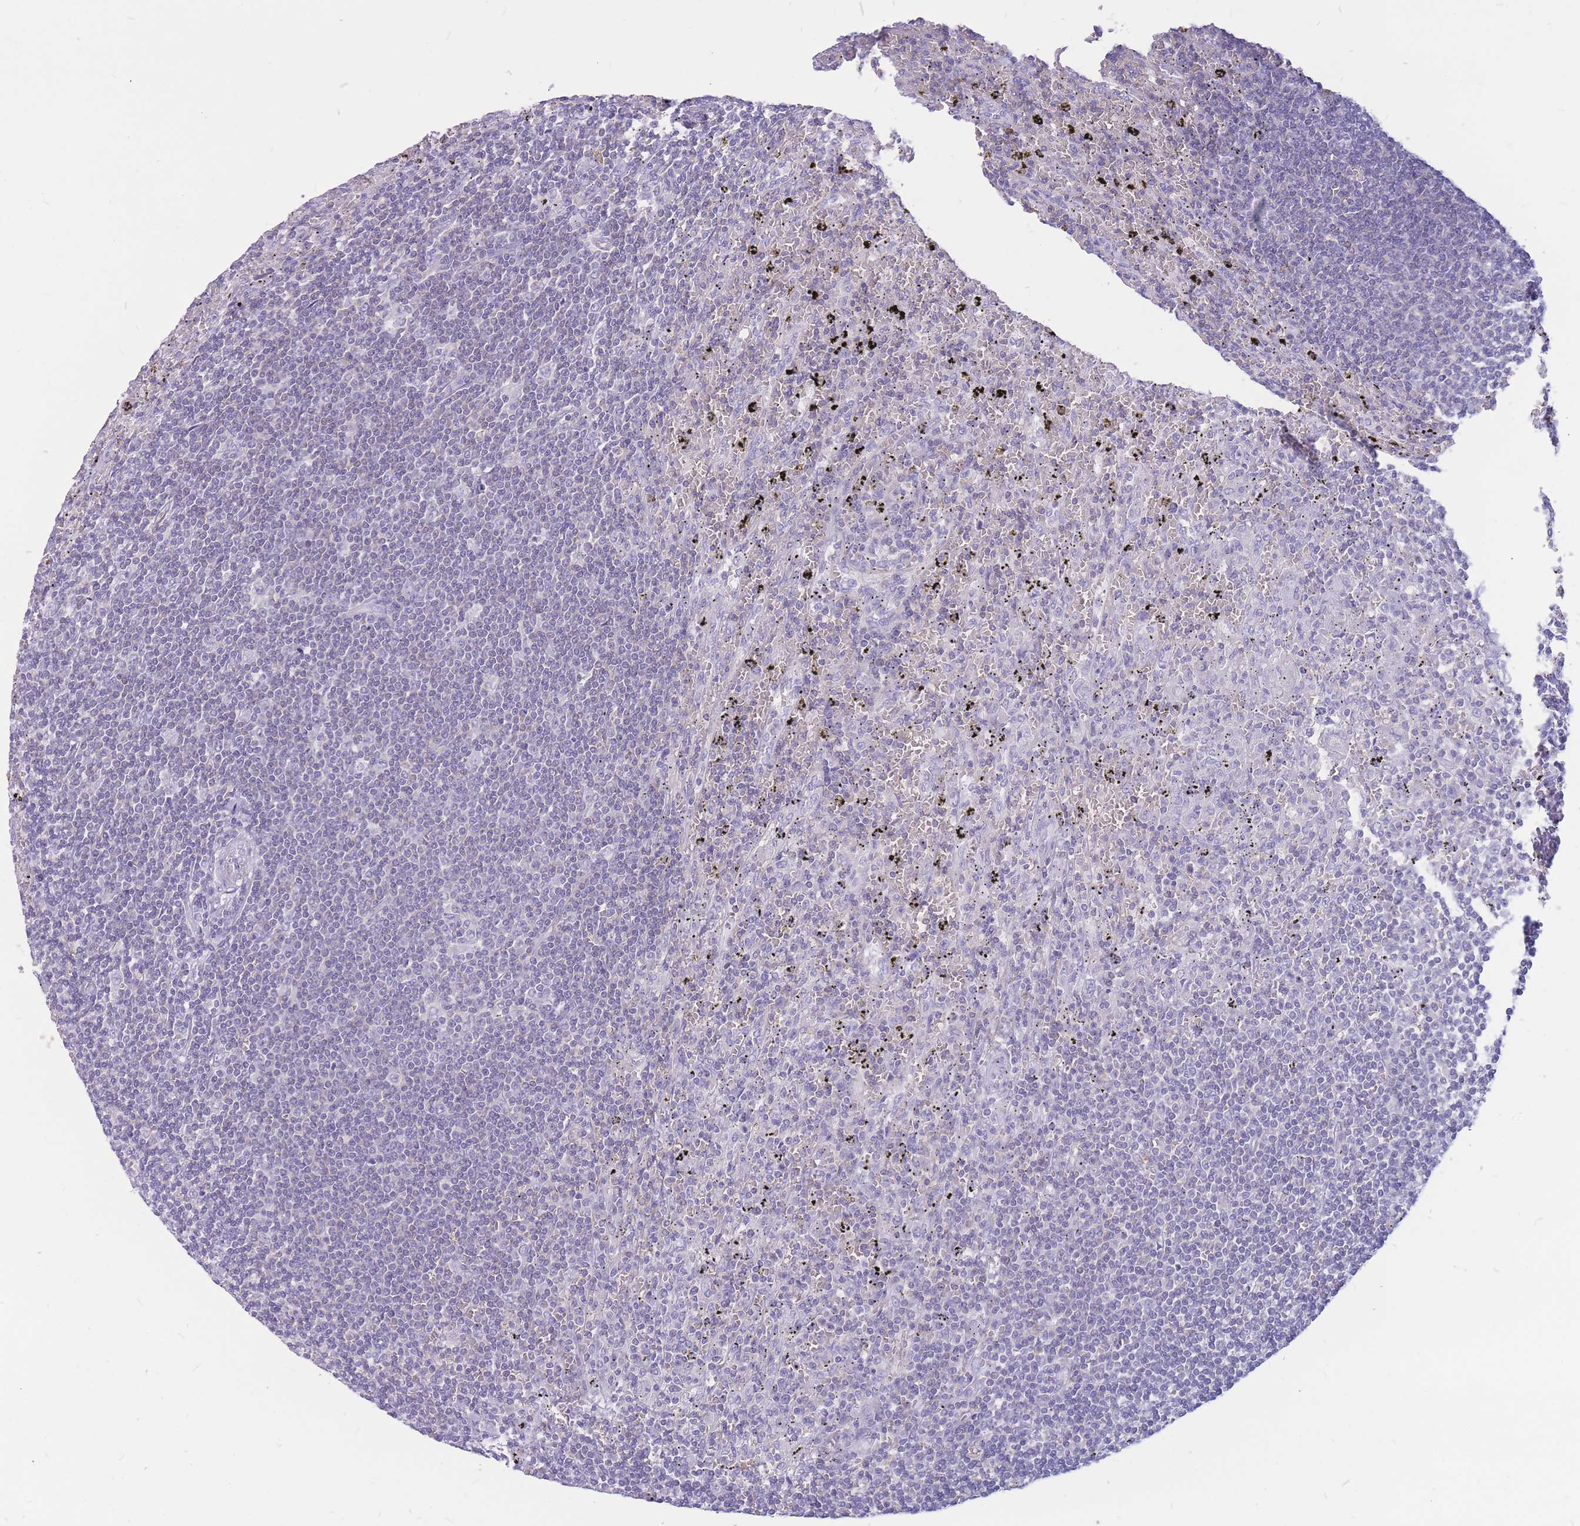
{"staining": {"intensity": "negative", "quantity": "none", "location": "none"}, "tissue": "lymphoma", "cell_type": "Tumor cells", "image_type": "cancer", "snomed": [{"axis": "morphology", "description": "Malignant lymphoma, non-Hodgkin's type, Low grade"}, {"axis": "topography", "description": "Spleen"}], "caption": "IHC micrograph of neoplastic tissue: malignant lymphoma, non-Hodgkin's type (low-grade) stained with DAB (3,3'-diaminobenzidine) displays no significant protein expression in tumor cells.", "gene": "ADD2", "patient": {"sex": "male", "age": 76}}